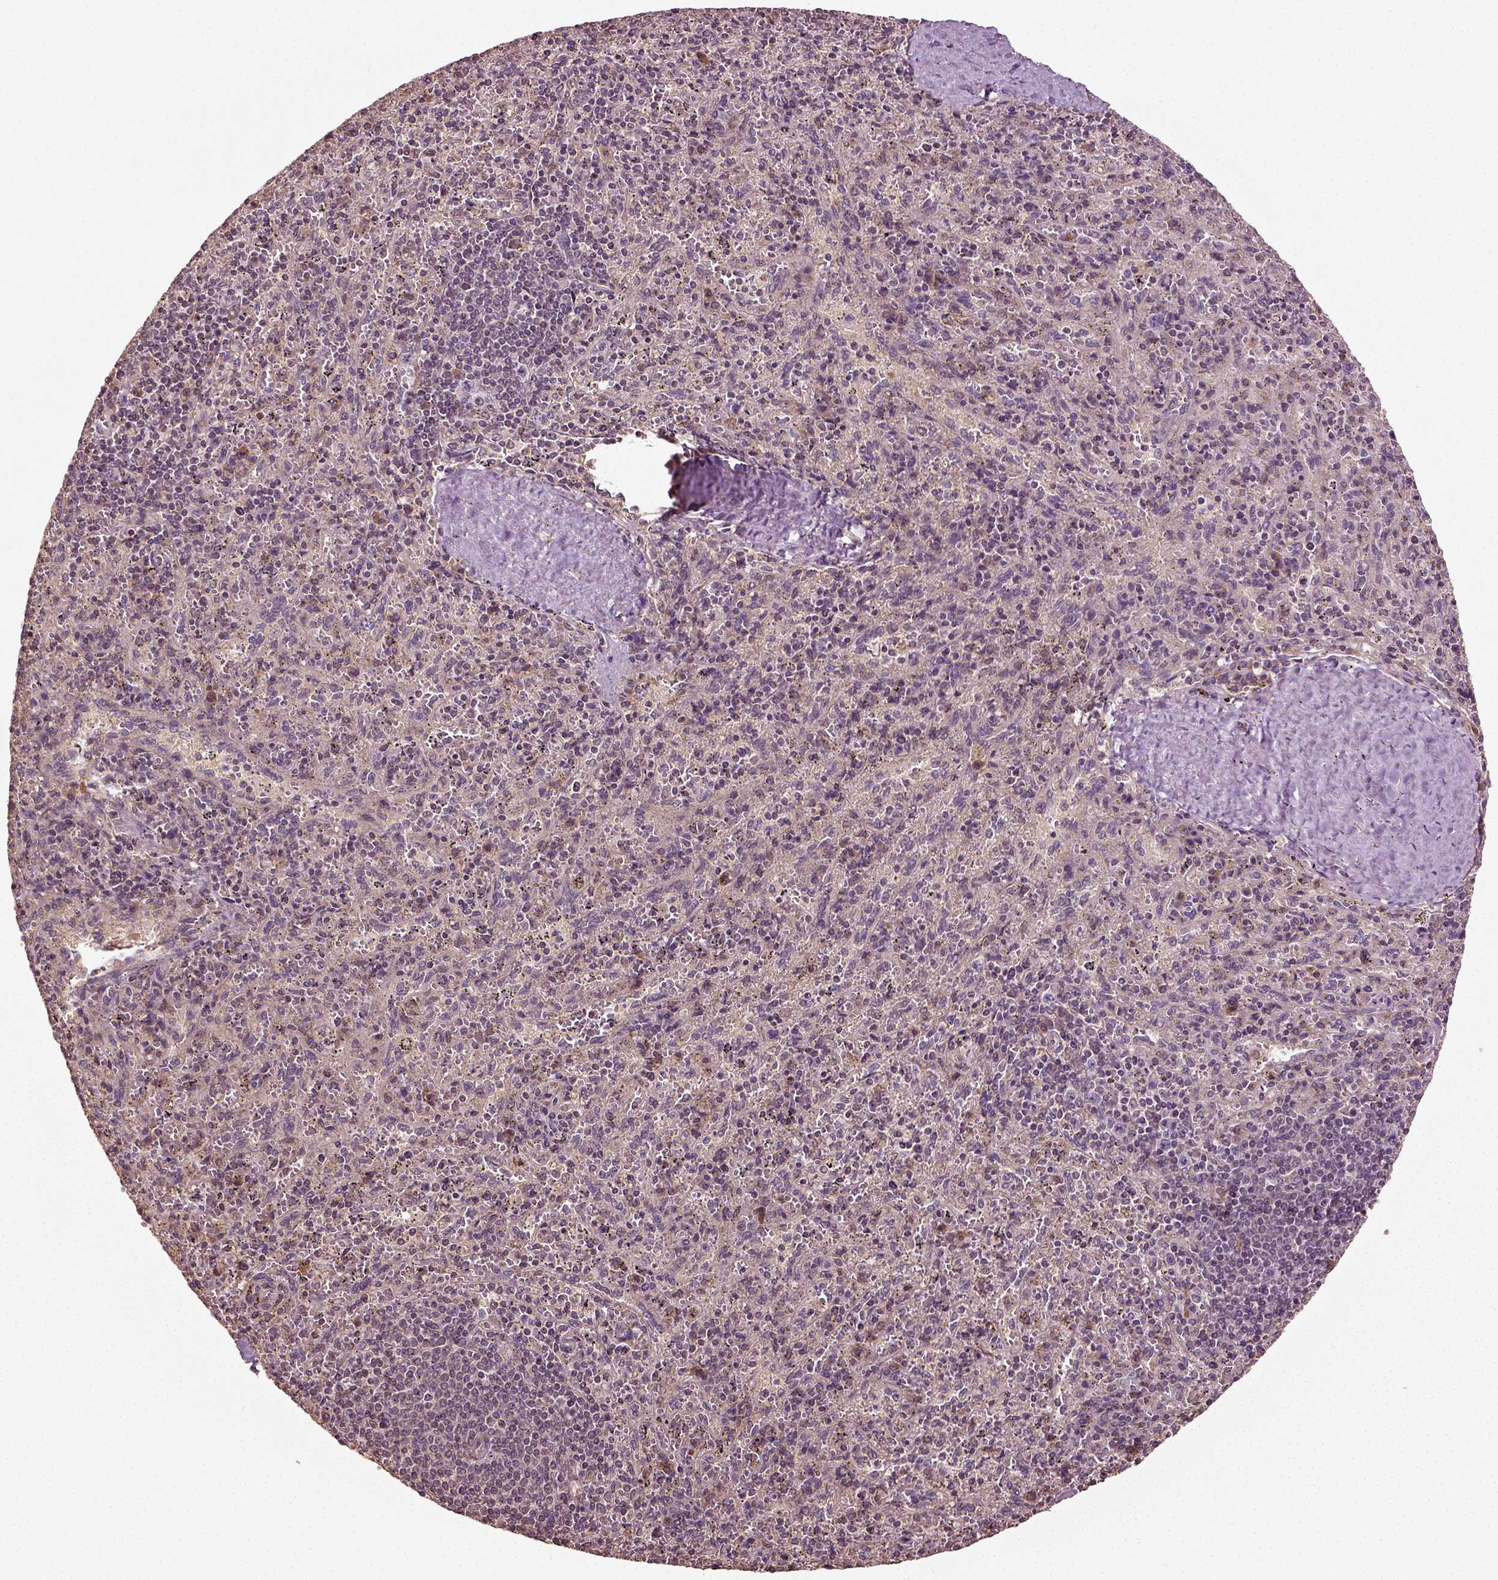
{"staining": {"intensity": "negative", "quantity": "none", "location": "none"}, "tissue": "spleen", "cell_type": "Cells in red pulp", "image_type": "normal", "snomed": [{"axis": "morphology", "description": "Normal tissue, NOS"}, {"axis": "topography", "description": "Spleen"}], "caption": "Human spleen stained for a protein using IHC exhibits no positivity in cells in red pulp.", "gene": "ERV3", "patient": {"sex": "male", "age": 57}}